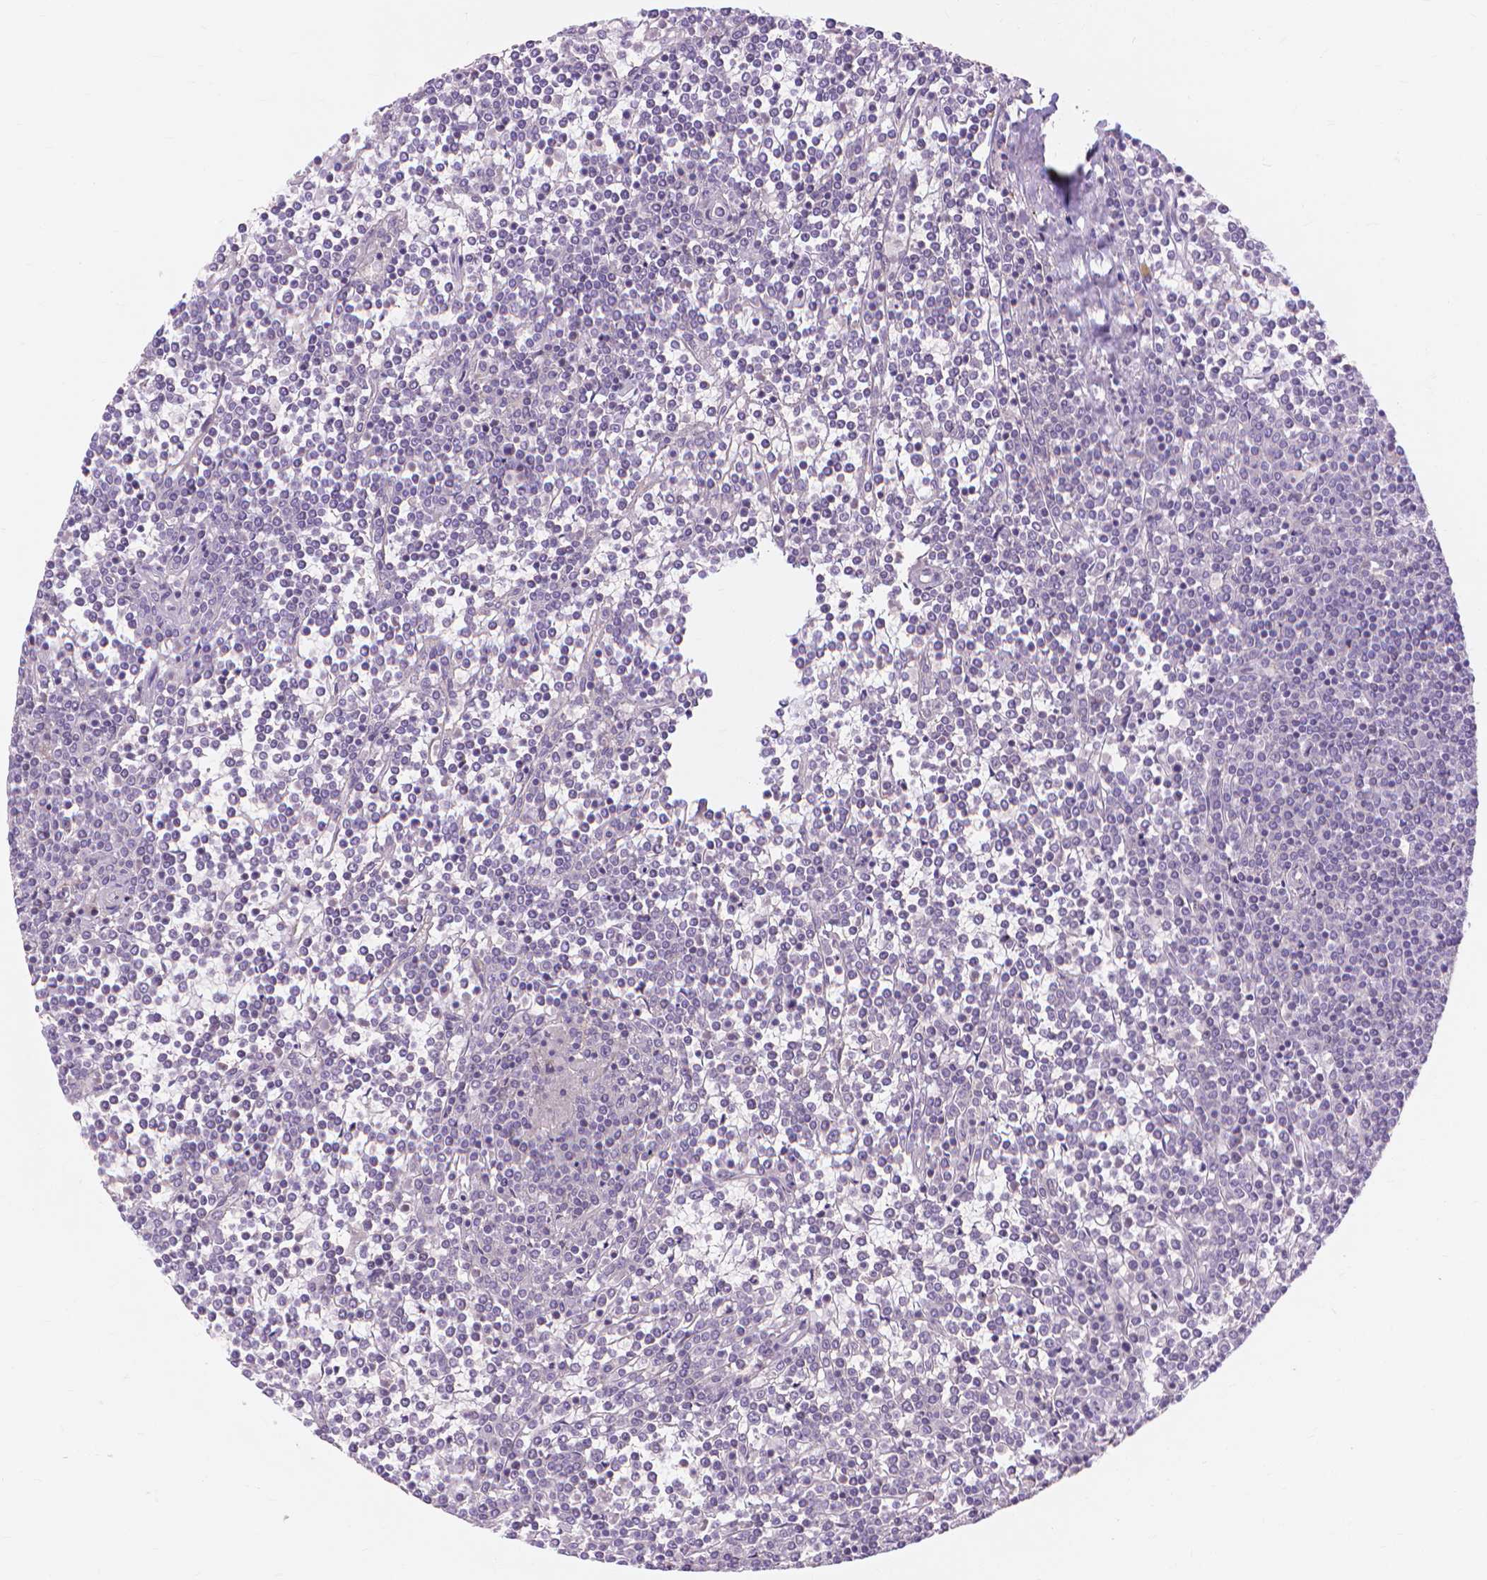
{"staining": {"intensity": "negative", "quantity": "none", "location": "none"}, "tissue": "lymphoma", "cell_type": "Tumor cells", "image_type": "cancer", "snomed": [{"axis": "morphology", "description": "Malignant lymphoma, non-Hodgkin's type, Low grade"}, {"axis": "topography", "description": "Spleen"}], "caption": "Immunohistochemistry micrograph of low-grade malignant lymphoma, non-Hodgkin's type stained for a protein (brown), which shows no expression in tumor cells. (Immunohistochemistry (ihc), brightfield microscopy, high magnification).", "gene": "PRDM13", "patient": {"sex": "female", "age": 19}}